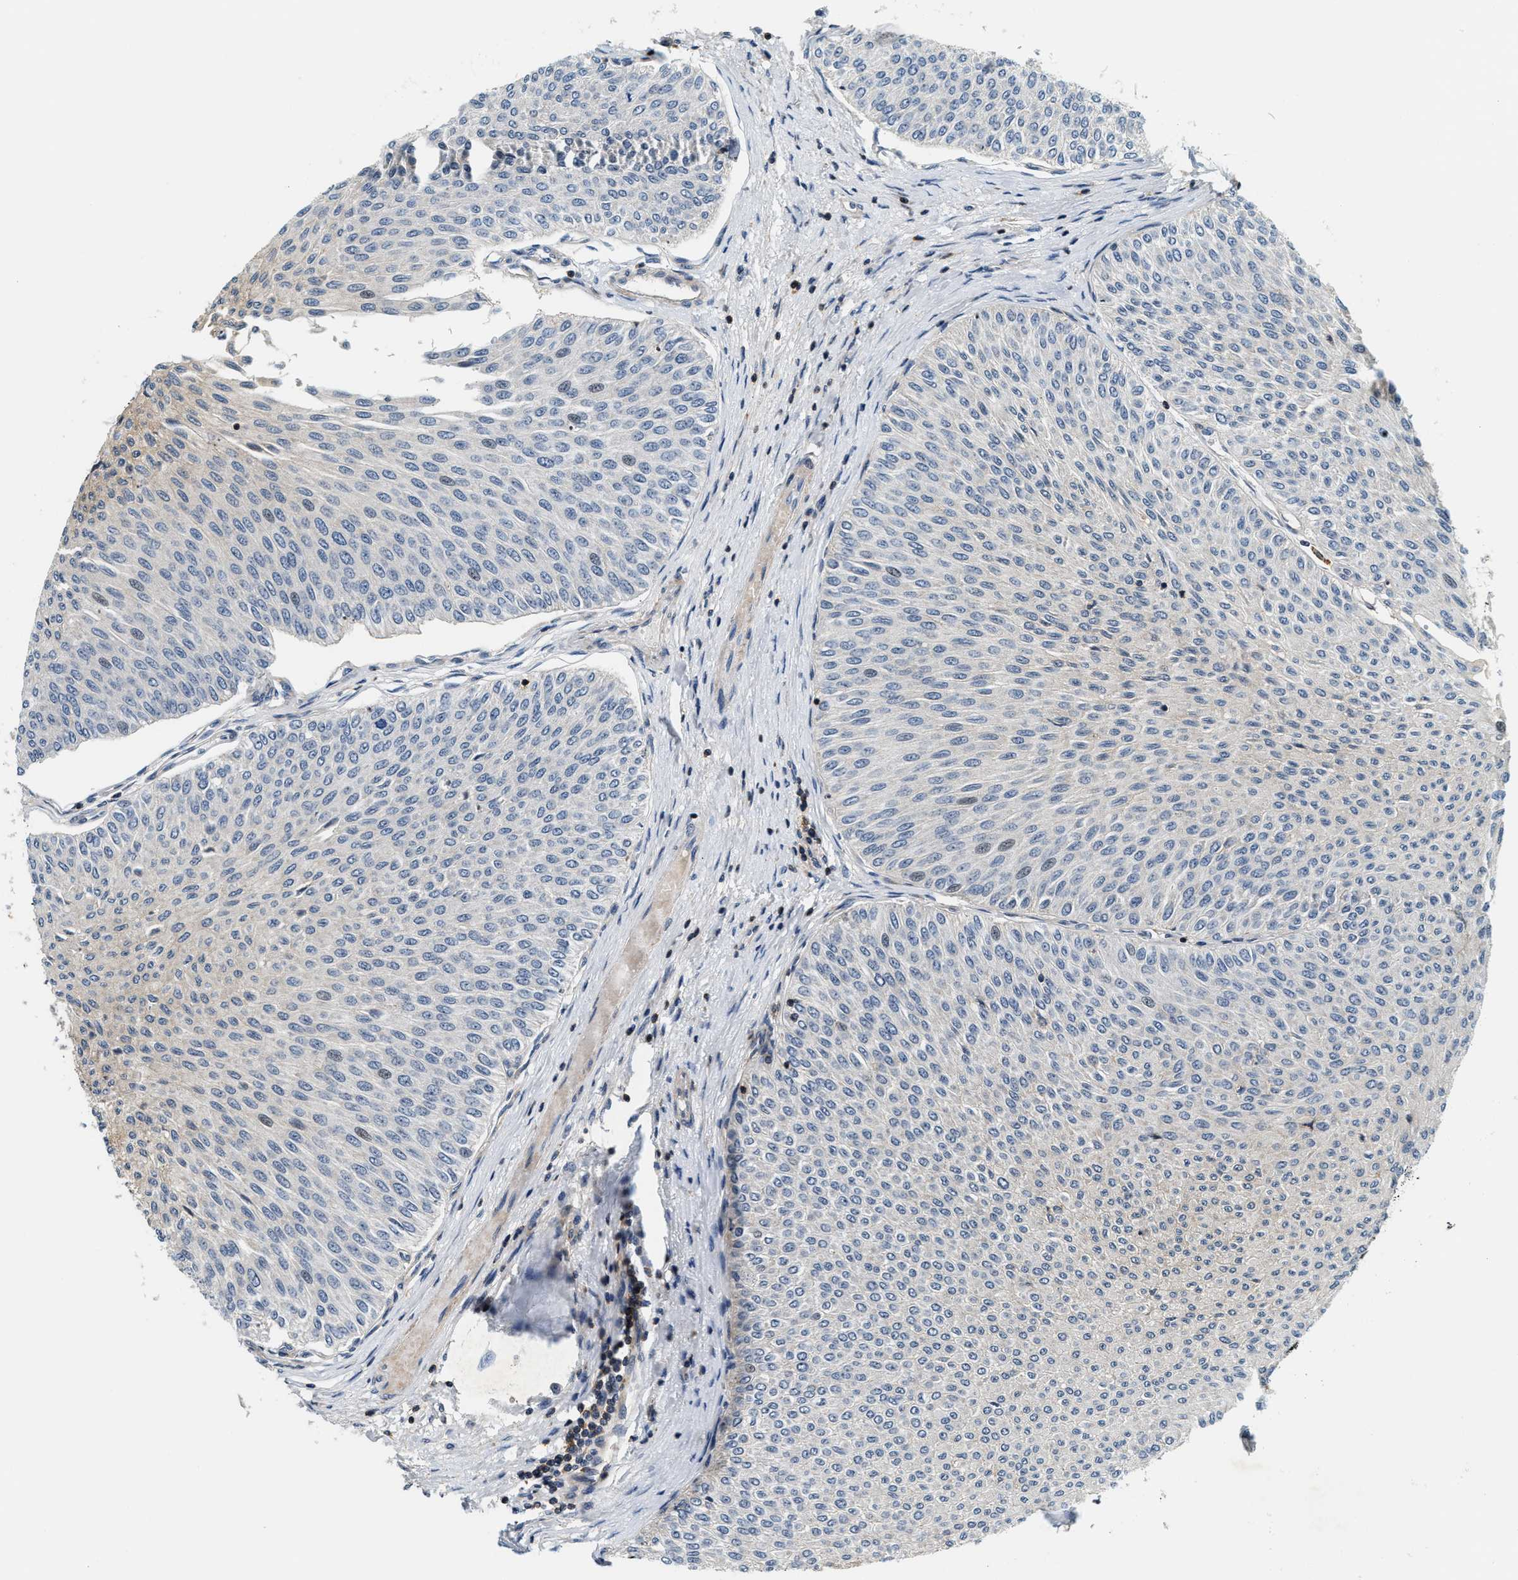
{"staining": {"intensity": "negative", "quantity": "none", "location": "none"}, "tissue": "urothelial cancer", "cell_type": "Tumor cells", "image_type": "cancer", "snomed": [{"axis": "morphology", "description": "Urothelial carcinoma, Low grade"}, {"axis": "topography", "description": "Urinary bladder"}], "caption": "Tumor cells show no significant protein positivity in urothelial carcinoma (low-grade).", "gene": "SAMD9", "patient": {"sex": "male", "age": 78}}